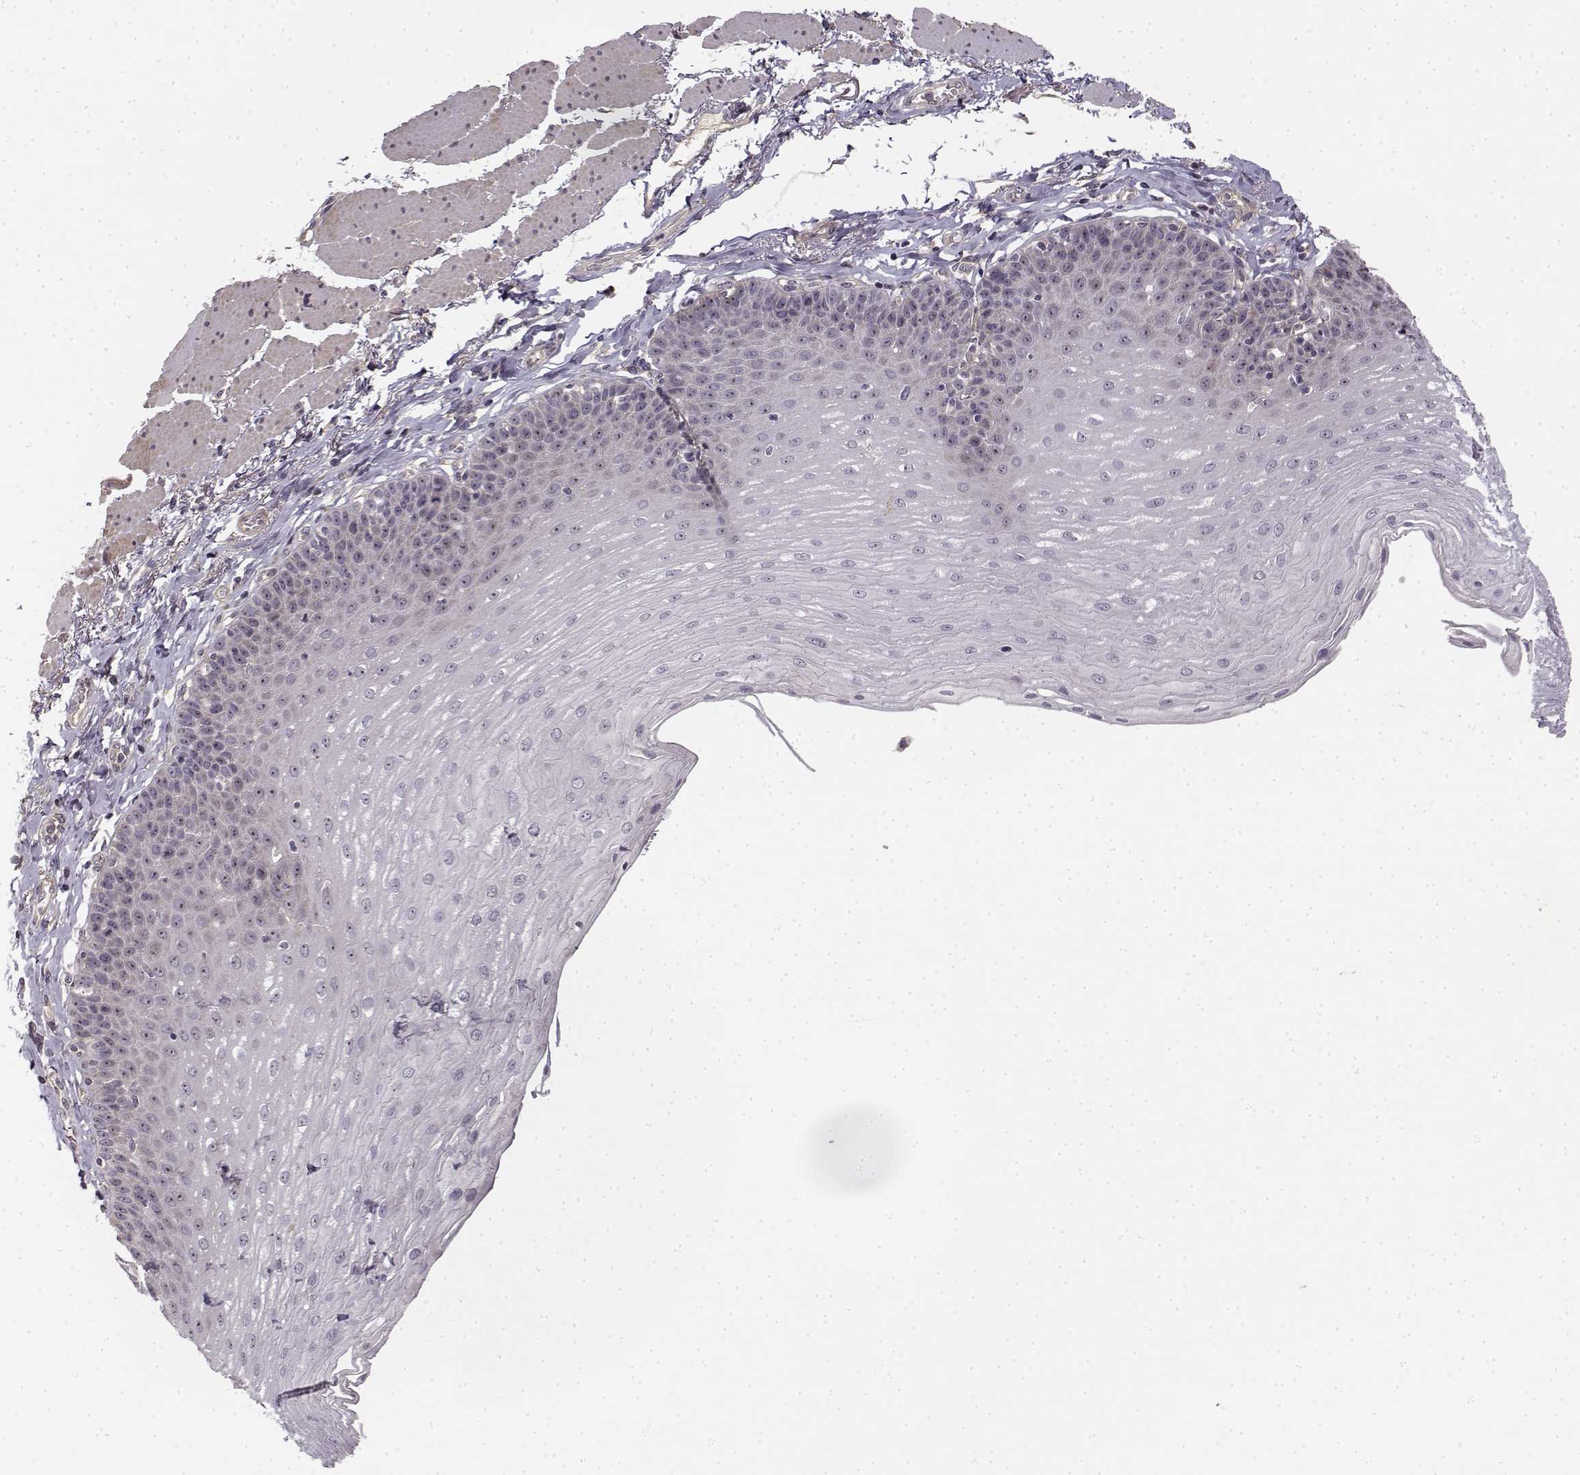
{"staining": {"intensity": "weak", "quantity": "<25%", "location": "nuclear"}, "tissue": "esophagus", "cell_type": "Squamous epithelial cells", "image_type": "normal", "snomed": [{"axis": "morphology", "description": "Normal tissue, NOS"}, {"axis": "topography", "description": "Esophagus"}], "caption": "An immunohistochemistry (IHC) photomicrograph of benign esophagus is shown. There is no staining in squamous epithelial cells of esophagus.", "gene": "MED12L", "patient": {"sex": "female", "age": 81}}